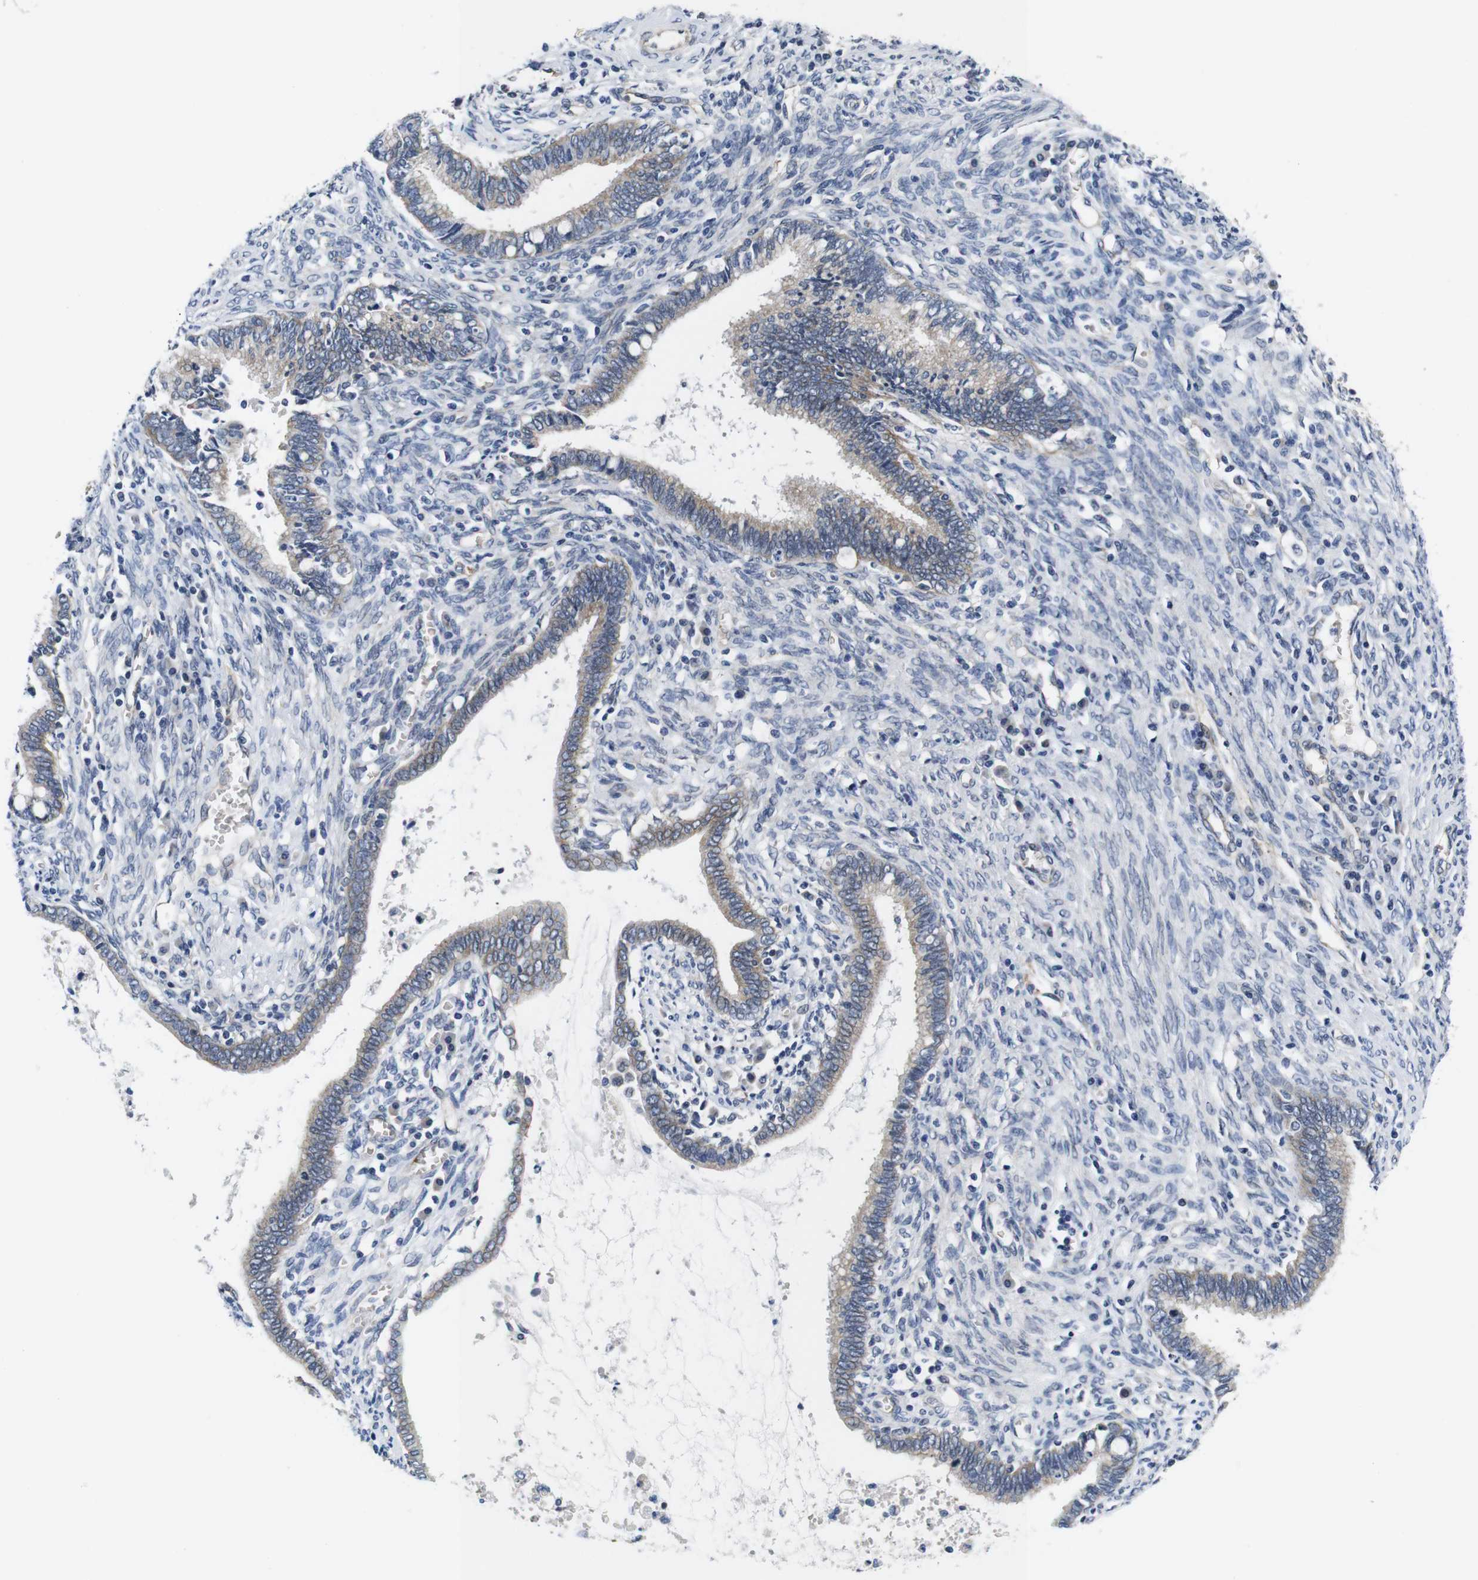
{"staining": {"intensity": "weak", "quantity": ">75%", "location": "cytoplasmic/membranous"}, "tissue": "cervical cancer", "cell_type": "Tumor cells", "image_type": "cancer", "snomed": [{"axis": "morphology", "description": "Adenocarcinoma, NOS"}, {"axis": "topography", "description": "Cervix"}], "caption": "IHC staining of adenocarcinoma (cervical), which reveals low levels of weak cytoplasmic/membranous staining in about >75% of tumor cells indicating weak cytoplasmic/membranous protein expression. The staining was performed using DAB (3,3'-diaminobenzidine) (brown) for protein detection and nuclei were counterstained in hematoxylin (blue).", "gene": "SOCS3", "patient": {"sex": "female", "age": 44}}